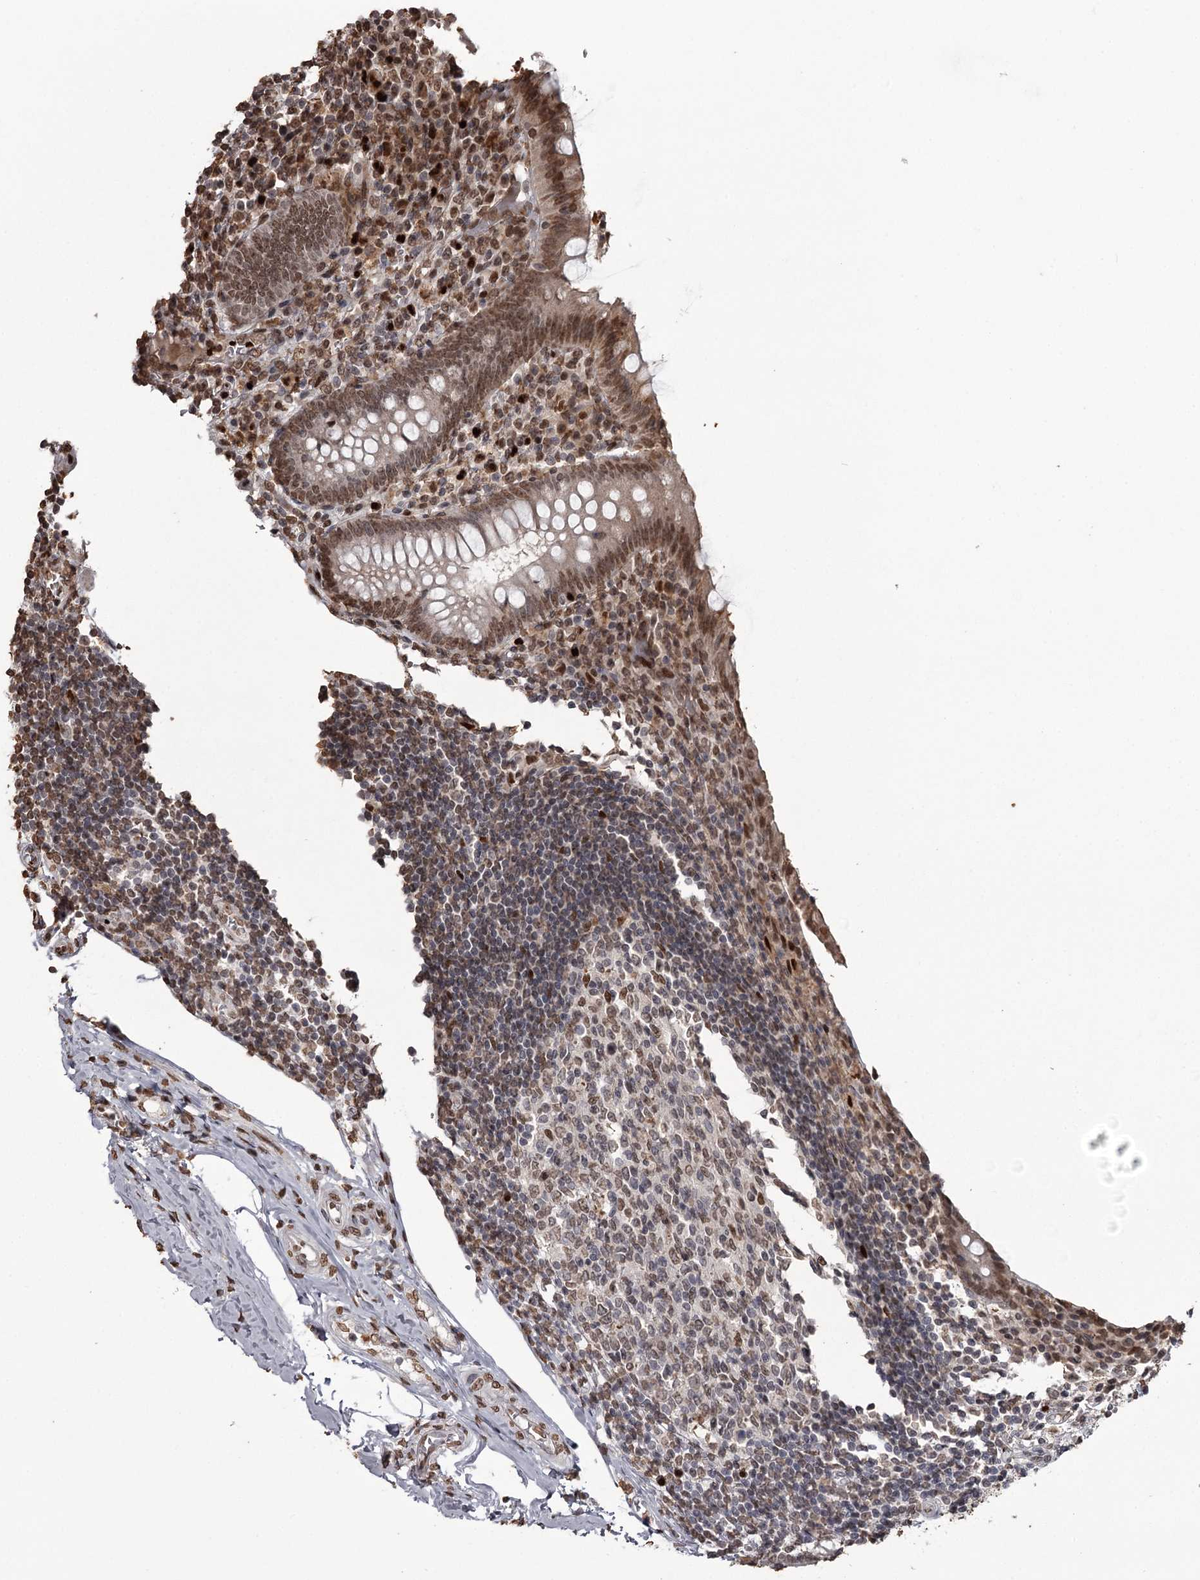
{"staining": {"intensity": "moderate", "quantity": ">75%", "location": "nuclear"}, "tissue": "appendix", "cell_type": "Glandular cells", "image_type": "normal", "snomed": [{"axis": "morphology", "description": "Normal tissue, NOS"}, {"axis": "topography", "description": "Appendix"}], "caption": "High-magnification brightfield microscopy of benign appendix stained with DAB (3,3'-diaminobenzidine) (brown) and counterstained with hematoxylin (blue). glandular cells exhibit moderate nuclear positivity is identified in about>75% of cells.", "gene": "THYN1", "patient": {"sex": "female", "age": 17}}